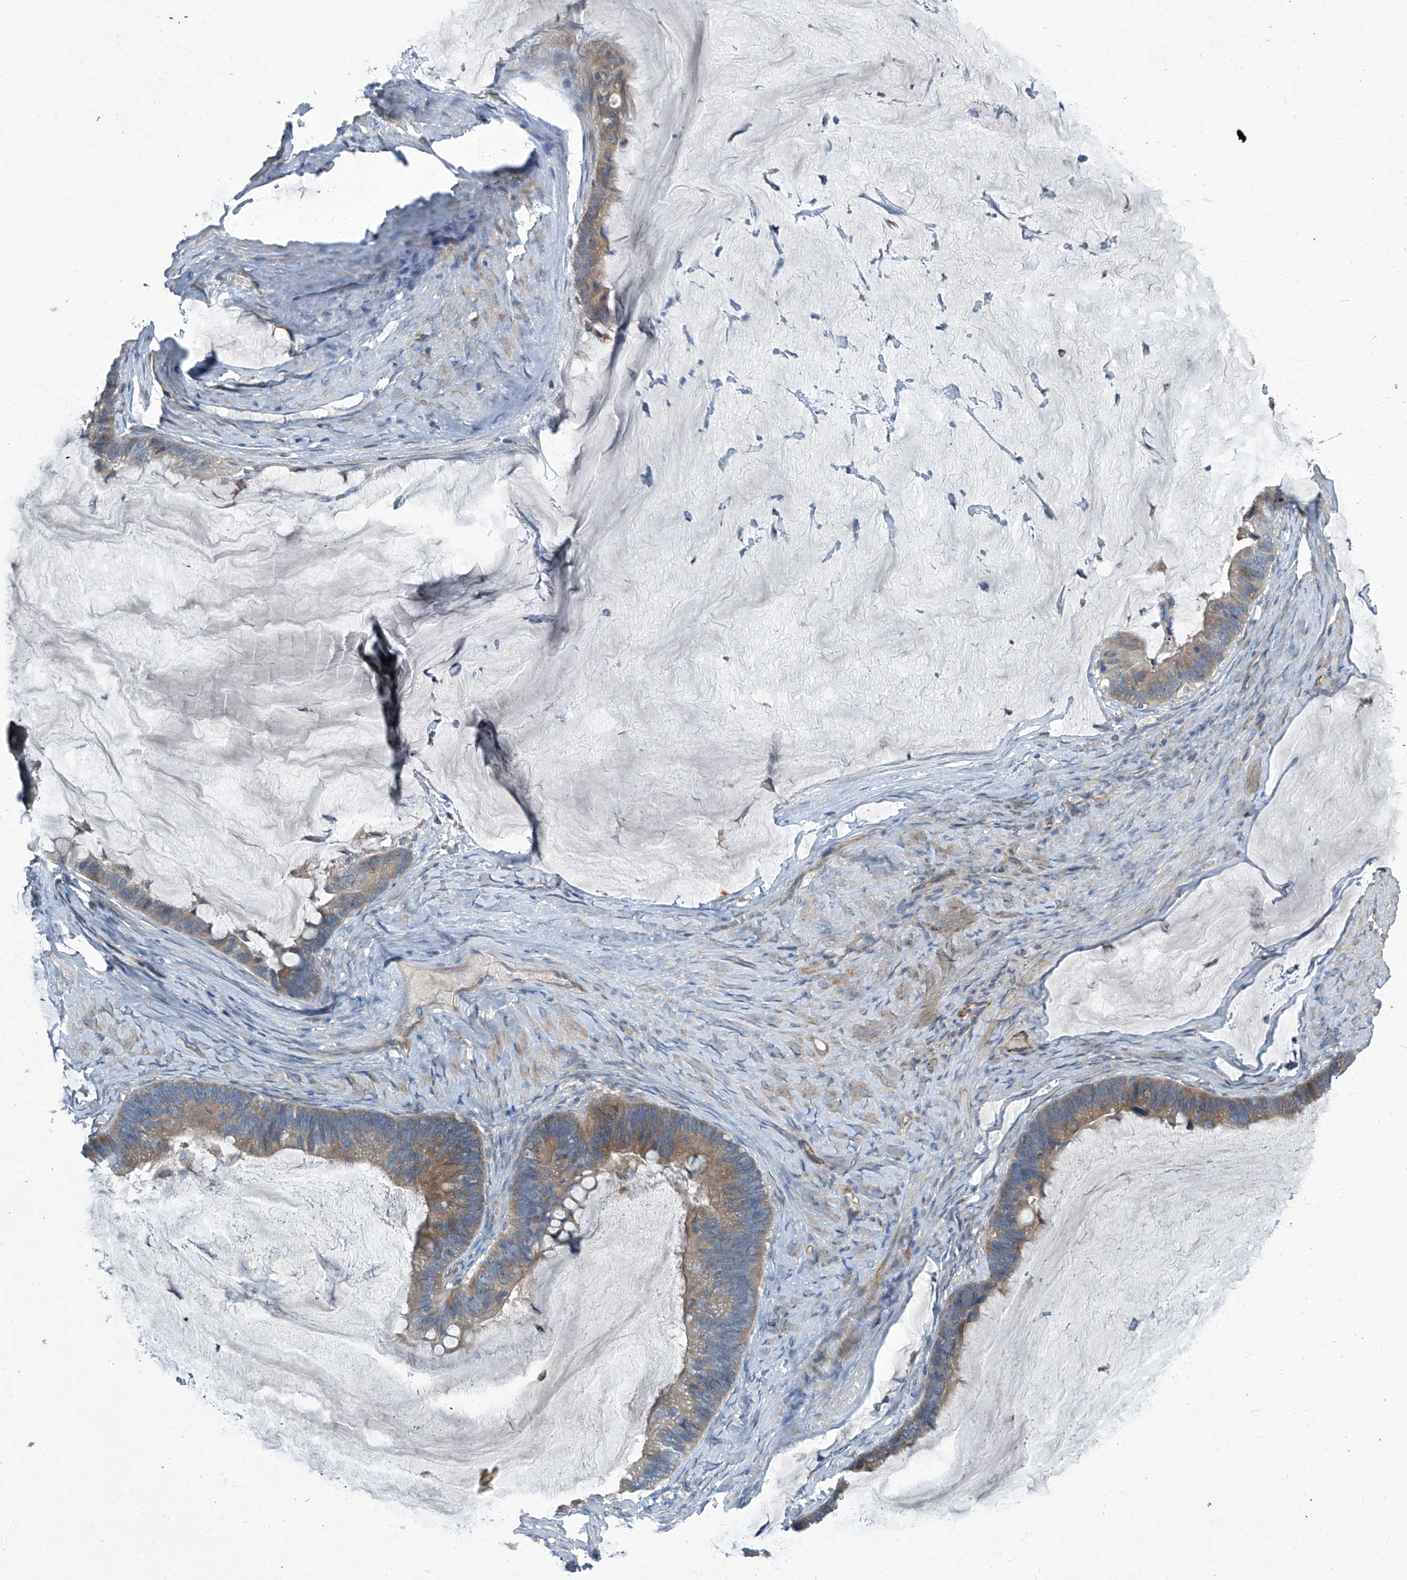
{"staining": {"intensity": "moderate", "quantity": ">75%", "location": "cytoplasmic/membranous"}, "tissue": "ovarian cancer", "cell_type": "Tumor cells", "image_type": "cancer", "snomed": [{"axis": "morphology", "description": "Cystadenocarcinoma, mucinous, NOS"}, {"axis": "topography", "description": "Ovary"}], "caption": "Ovarian mucinous cystadenocarcinoma tissue exhibits moderate cytoplasmic/membranous expression in approximately >75% of tumor cells, visualized by immunohistochemistry. The staining is performed using DAB (3,3'-diaminobenzidine) brown chromogen to label protein expression. The nuclei are counter-stained blue using hematoxylin.", "gene": "SLC26A11", "patient": {"sex": "female", "age": 61}}